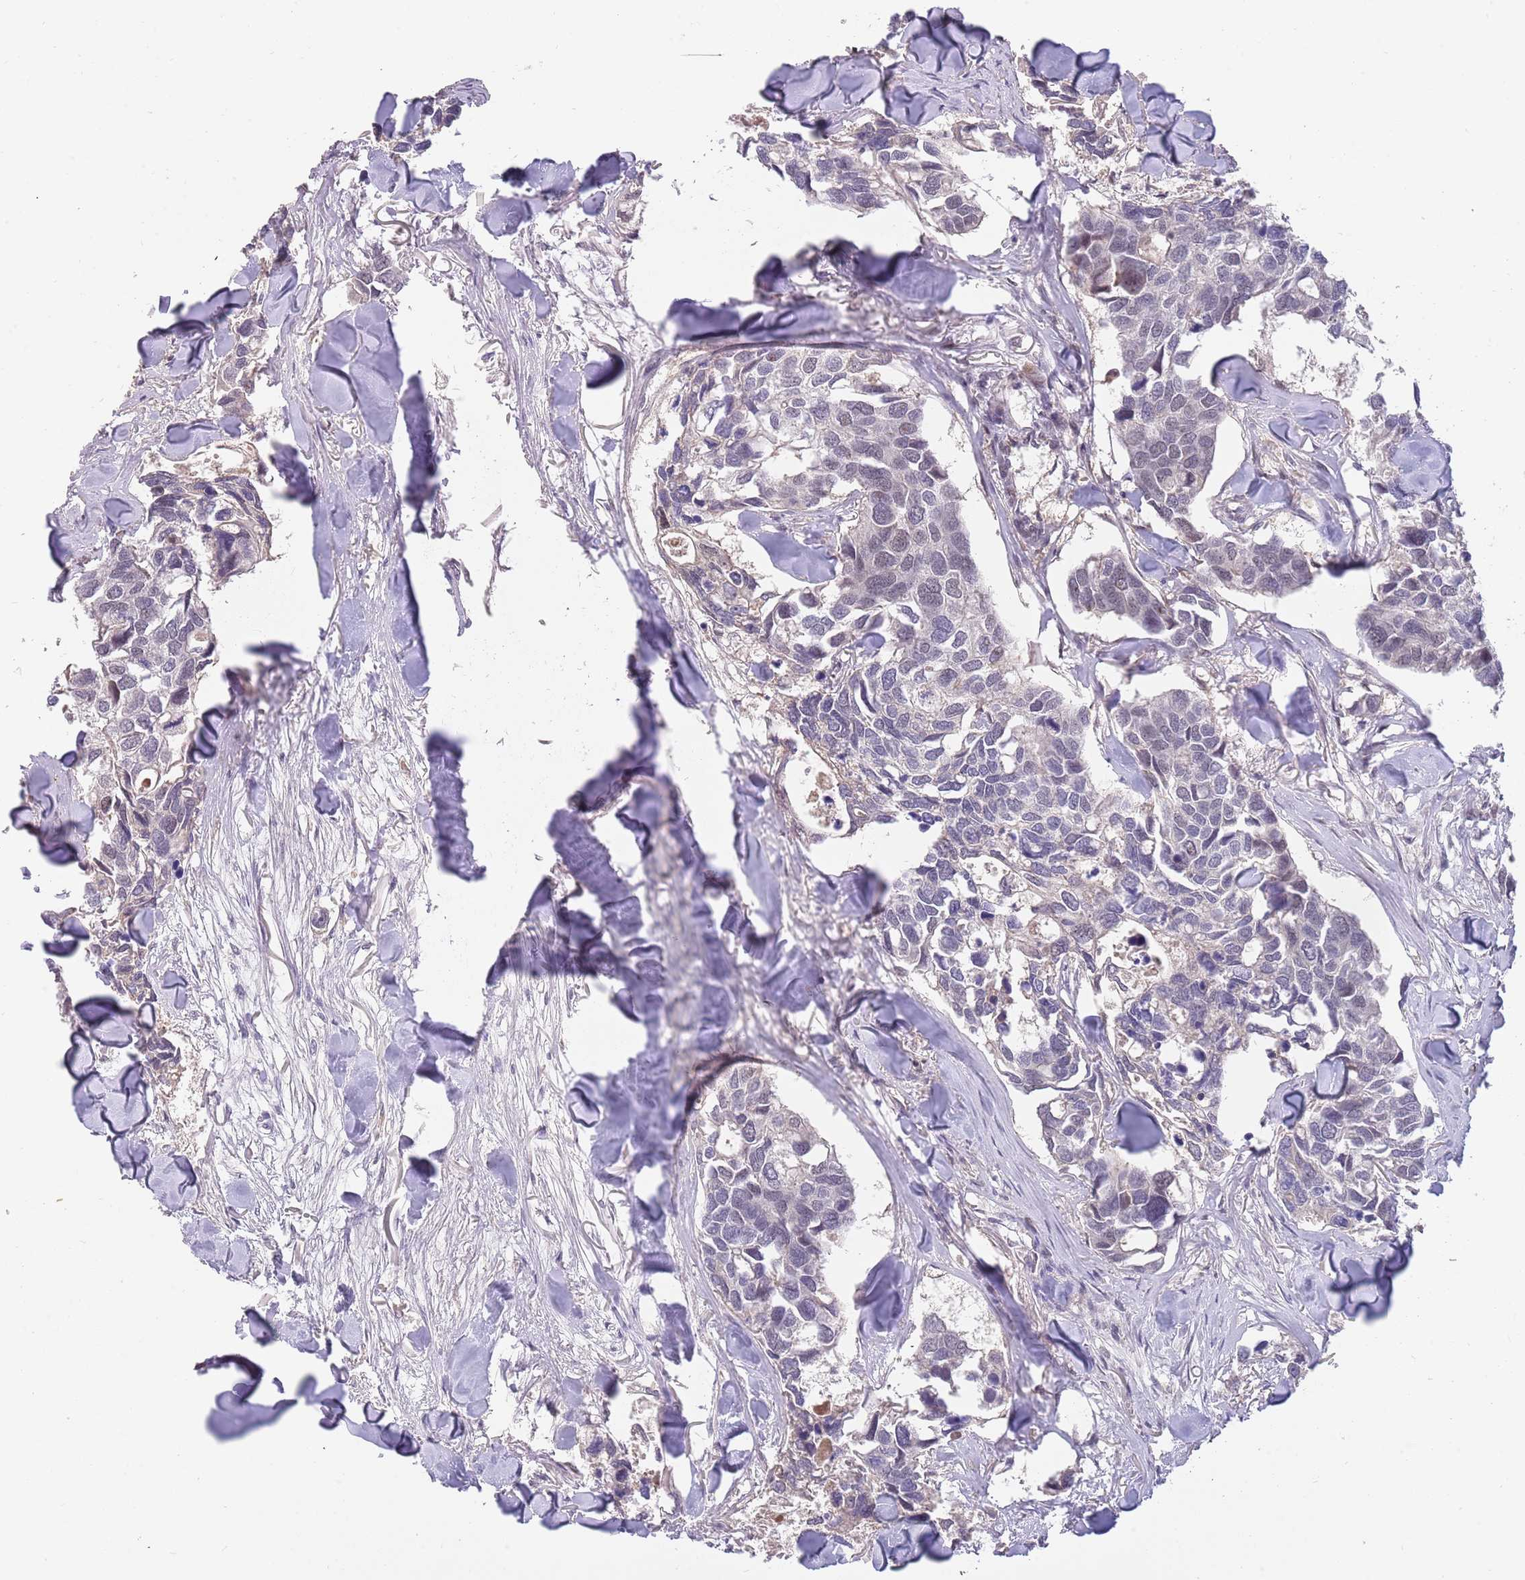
{"staining": {"intensity": "negative", "quantity": "none", "location": "none"}, "tissue": "breast cancer", "cell_type": "Tumor cells", "image_type": "cancer", "snomed": [{"axis": "morphology", "description": "Duct carcinoma"}, {"axis": "topography", "description": "Breast"}], "caption": "High magnification brightfield microscopy of breast cancer (invasive ductal carcinoma) stained with DAB (3,3'-diaminobenzidine) (brown) and counterstained with hematoxylin (blue): tumor cells show no significant expression. (Stains: DAB immunohistochemistry with hematoxylin counter stain, Microscopy: brightfield microscopy at high magnification).", "gene": "ZBTB7A", "patient": {"sex": "female", "age": 83}}